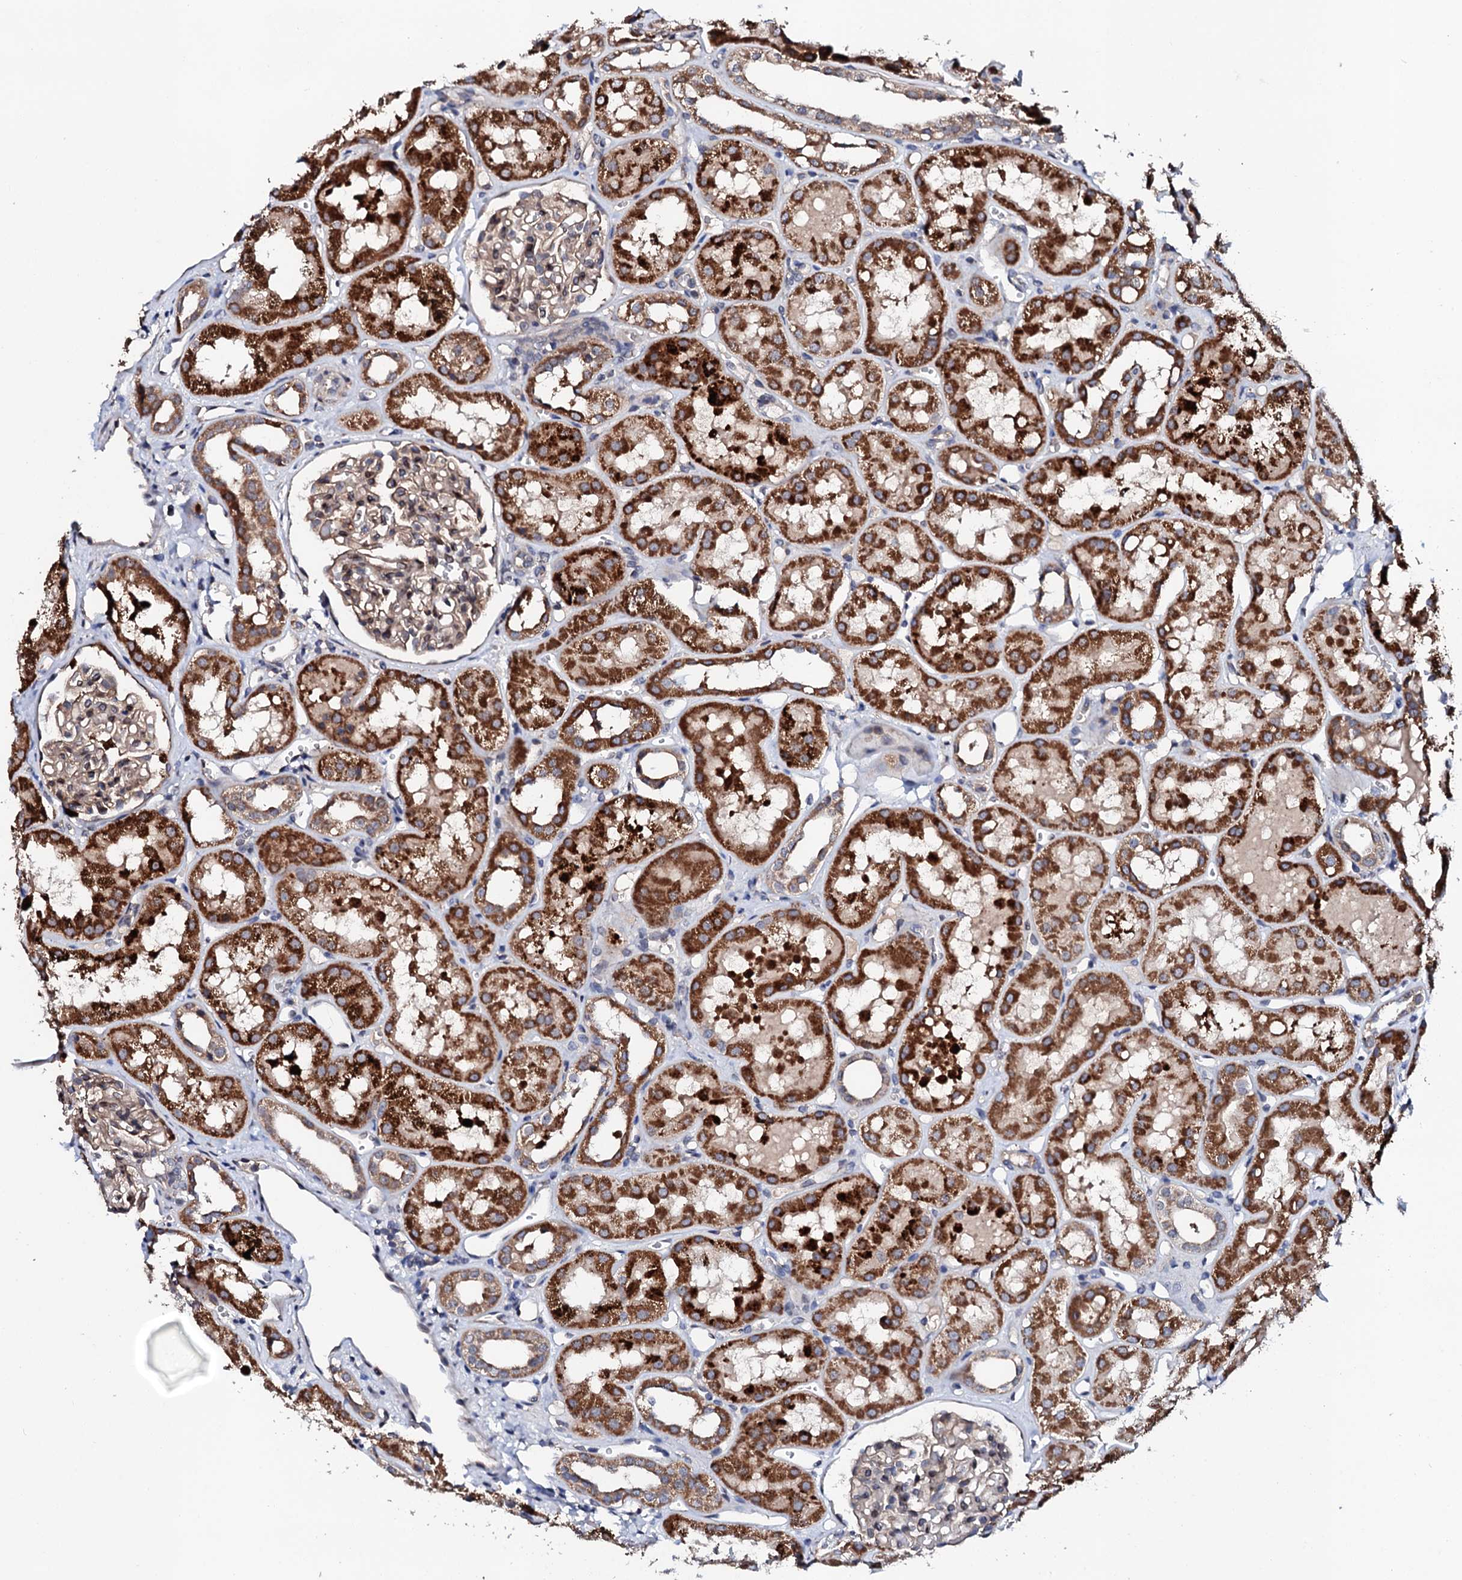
{"staining": {"intensity": "moderate", "quantity": "<25%", "location": "cytoplasmic/membranous,nuclear"}, "tissue": "kidney", "cell_type": "Cells in glomeruli", "image_type": "normal", "snomed": [{"axis": "morphology", "description": "Normal tissue, NOS"}, {"axis": "topography", "description": "Kidney"}], "caption": "Cells in glomeruli show low levels of moderate cytoplasmic/membranous,nuclear expression in about <25% of cells in unremarkable kidney.", "gene": "UBE3C", "patient": {"sex": "male", "age": 16}}